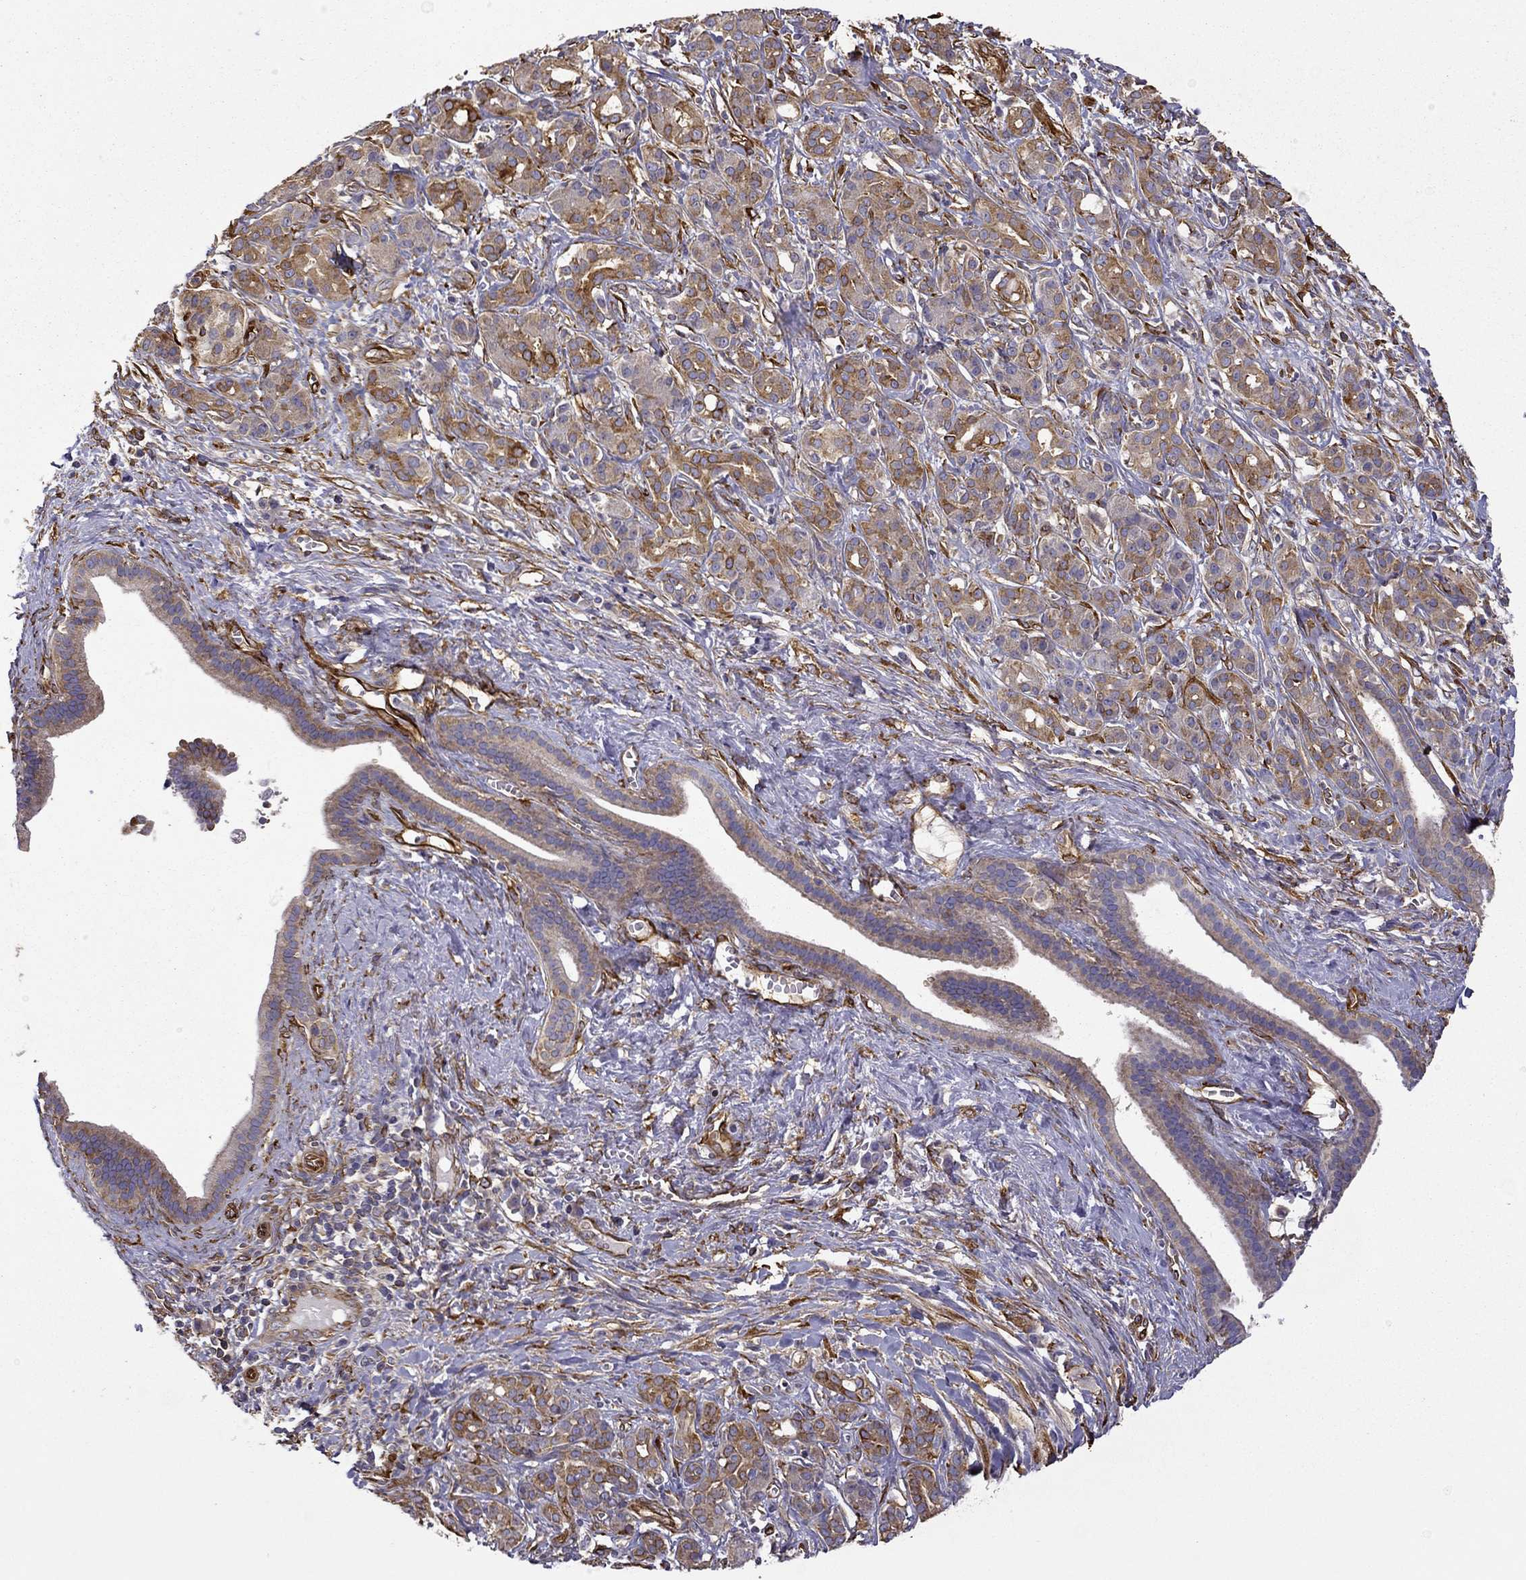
{"staining": {"intensity": "moderate", "quantity": "25%-75%", "location": "cytoplasmic/membranous"}, "tissue": "pancreatic cancer", "cell_type": "Tumor cells", "image_type": "cancer", "snomed": [{"axis": "morphology", "description": "Adenocarcinoma, NOS"}, {"axis": "topography", "description": "Pancreas"}], "caption": "Pancreatic cancer tissue shows moderate cytoplasmic/membranous expression in approximately 25%-75% of tumor cells The staining is performed using DAB (3,3'-diaminobenzidine) brown chromogen to label protein expression. The nuclei are counter-stained blue using hematoxylin.", "gene": "MAP4", "patient": {"sex": "male", "age": 61}}